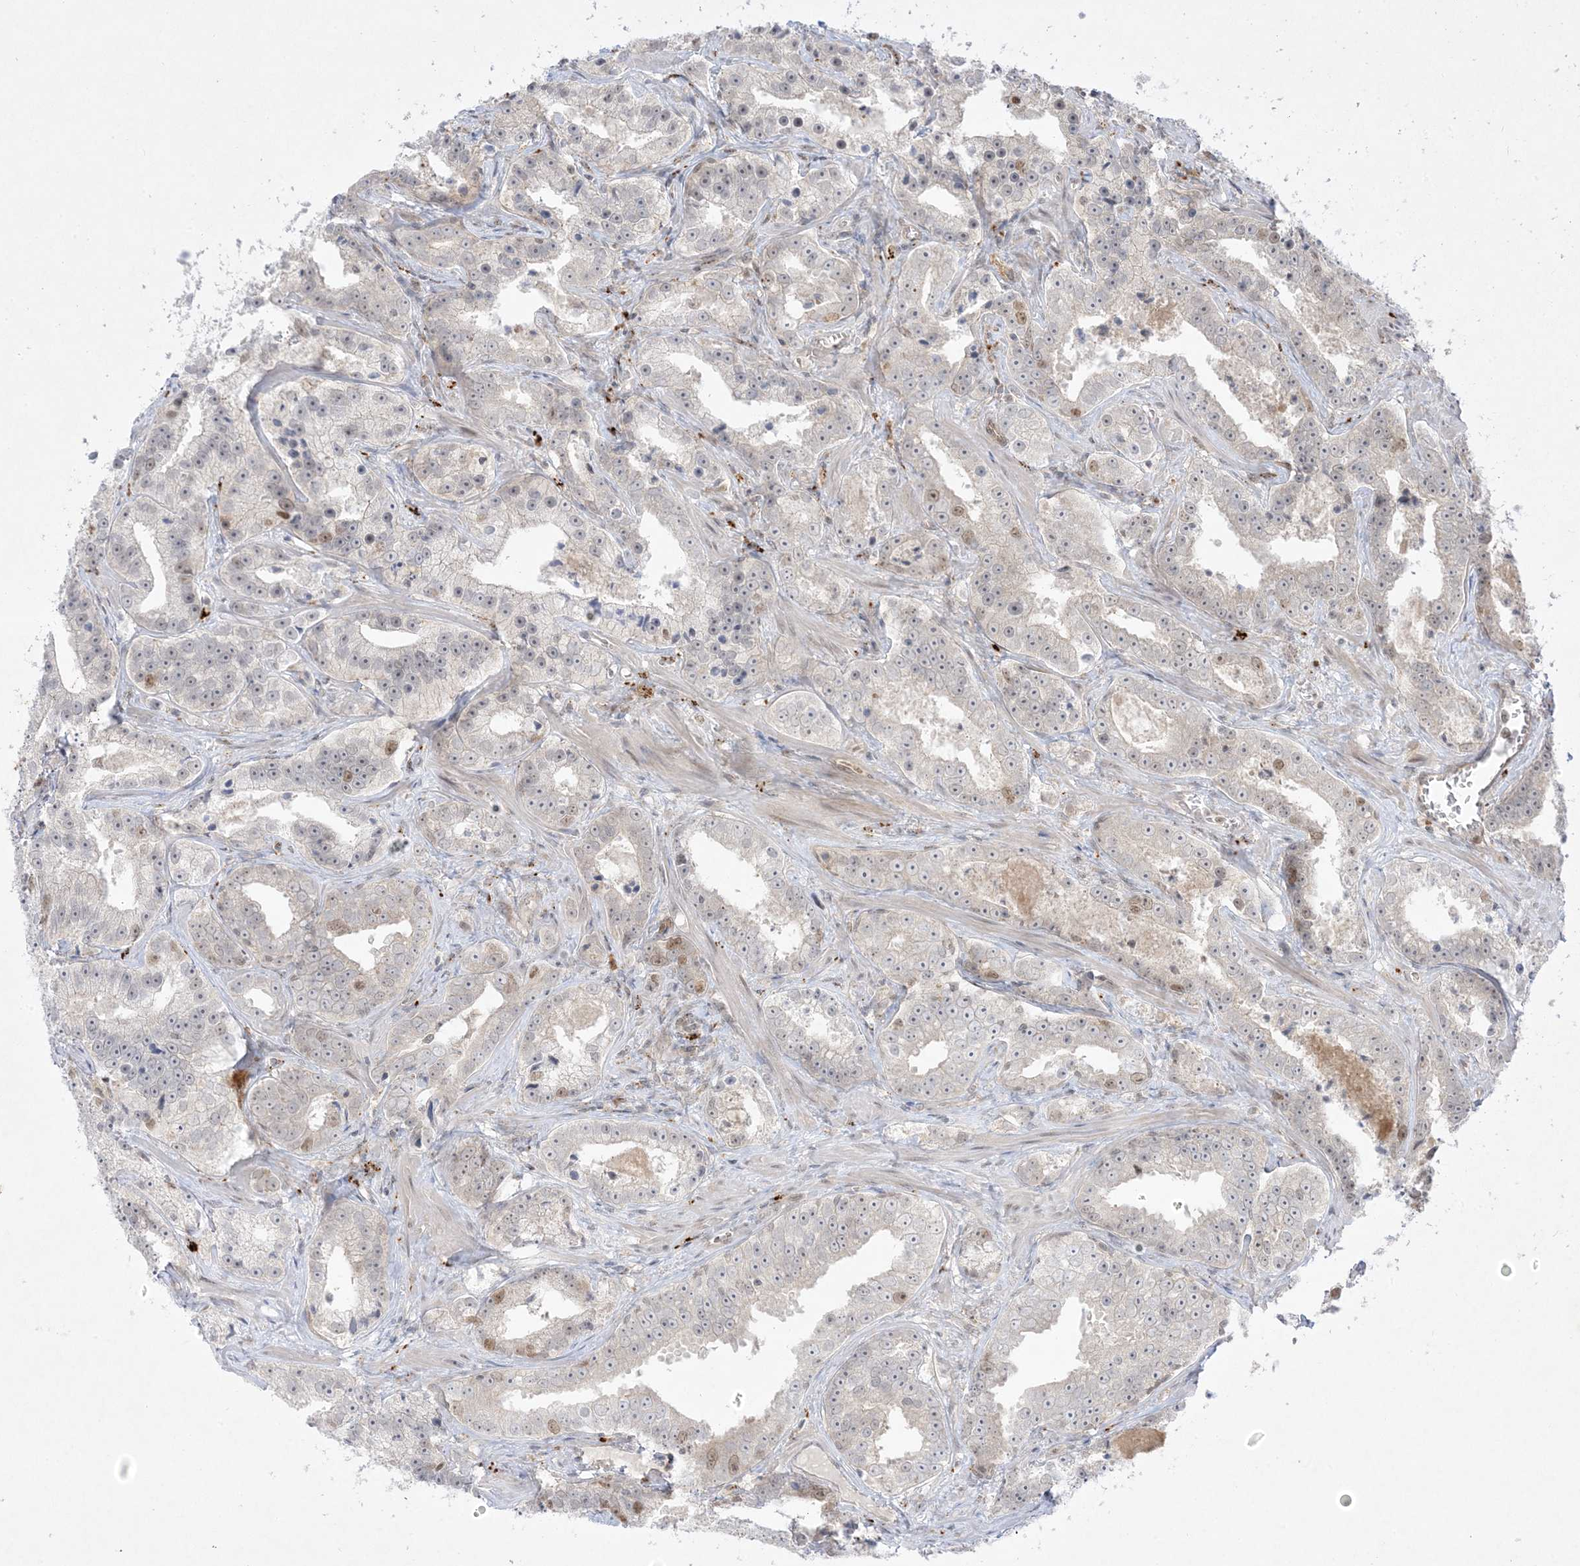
{"staining": {"intensity": "moderate", "quantity": "<25%", "location": "nuclear"}, "tissue": "prostate cancer", "cell_type": "Tumor cells", "image_type": "cancer", "snomed": [{"axis": "morphology", "description": "Adenocarcinoma, High grade"}, {"axis": "topography", "description": "Prostate"}], "caption": "Immunohistochemistry of human prostate cancer (adenocarcinoma (high-grade)) demonstrates low levels of moderate nuclear positivity in about <25% of tumor cells.", "gene": "PTK6", "patient": {"sex": "male", "age": 62}}